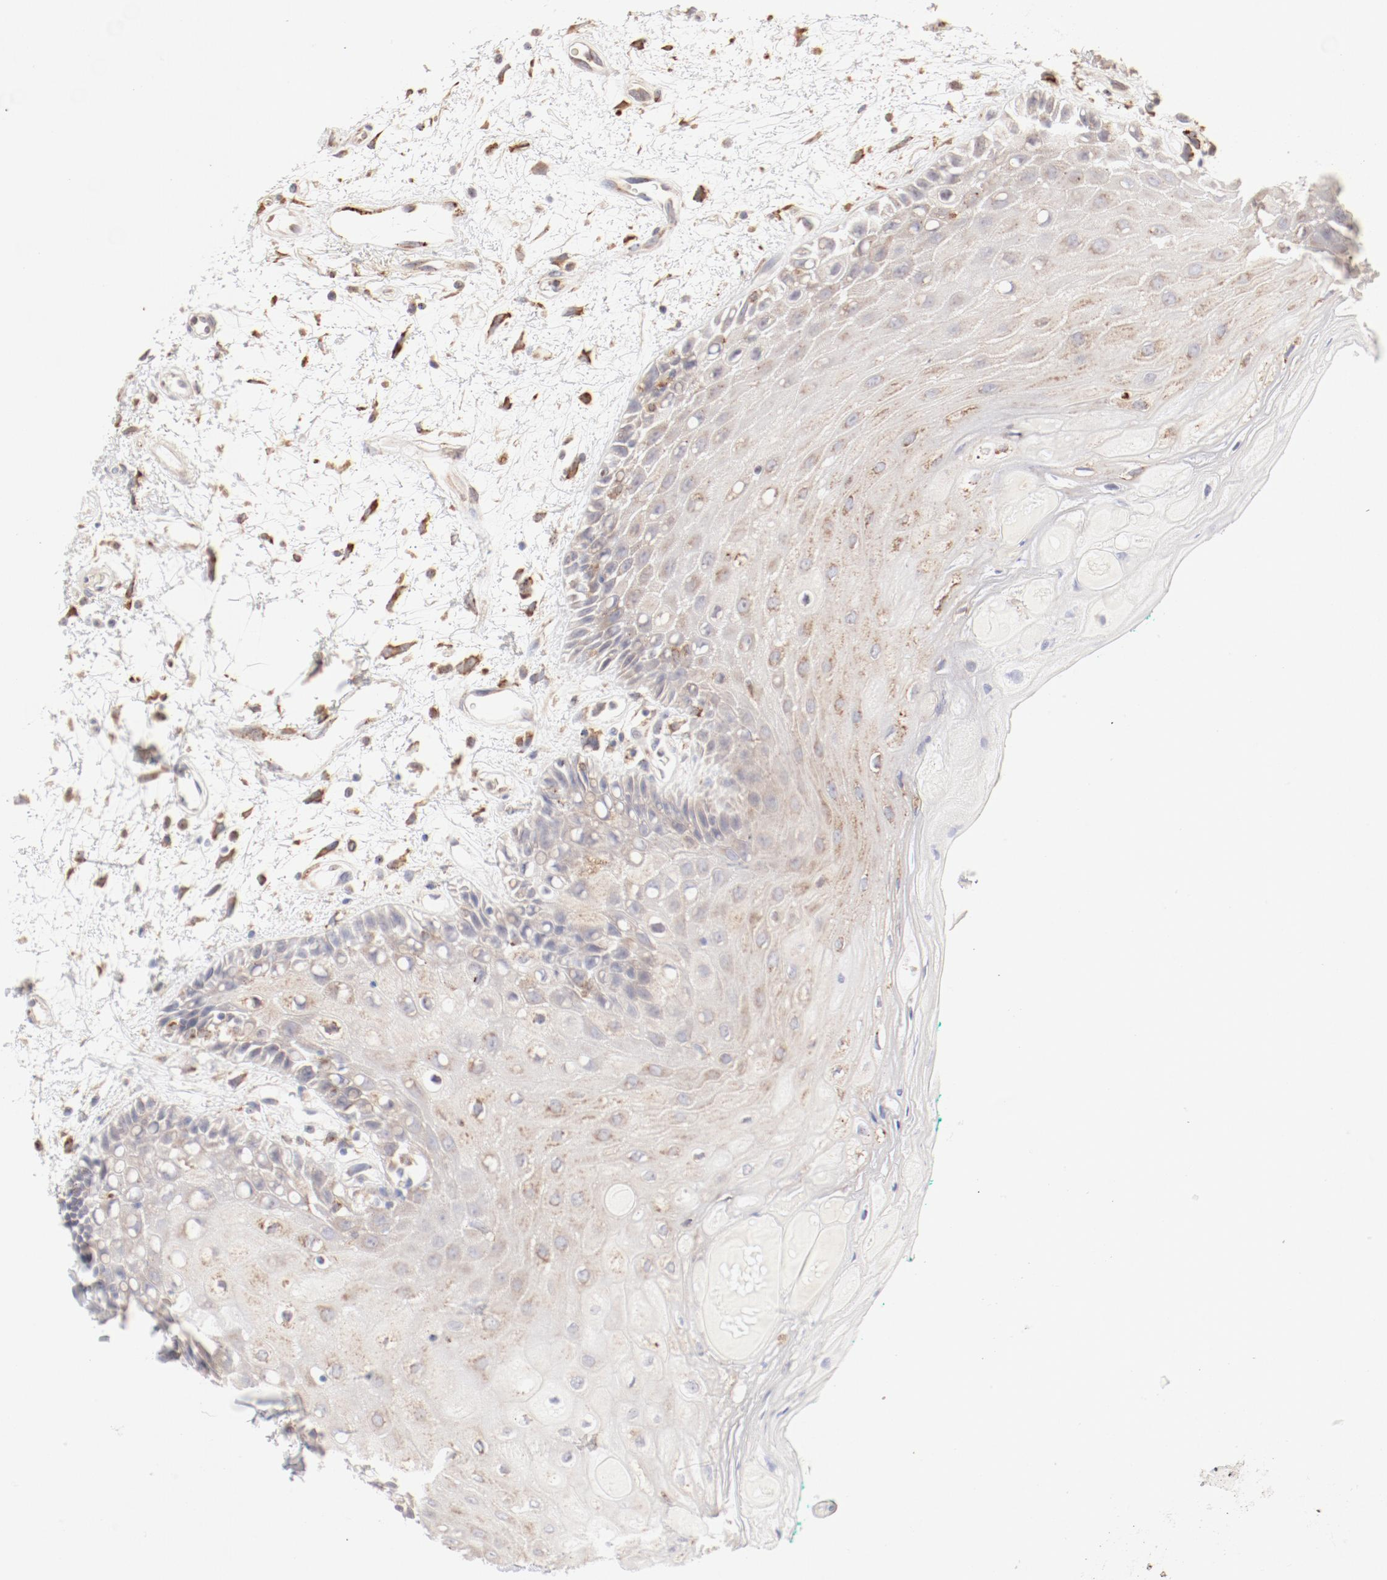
{"staining": {"intensity": "weak", "quantity": ">75%", "location": "cytoplasmic/membranous"}, "tissue": "oral mucosa", "cell_type": "Squamous epithelial cells", "image_type": "normal", "snomed": [{"axis": "morphology", "description": "Normal tissue, NOS"}, {"axis": "morphology", "description": "Squamous cell carcinoma, NOS"}, {"axis": "topography", "description": "Skeletal muscle"}, {"axis": "topography", "description": "Oral tissue"}, {"axis": "topography", "description": "Head-Neck"}], "caption": "The image exhibits staining of normal oral mucosa, revealing weak cytoplasmic/membranous protein expression (brown color) within squamous epithelial cells.", "gene": "CTSH", "patient": {"sex": "female", "age": 84}}